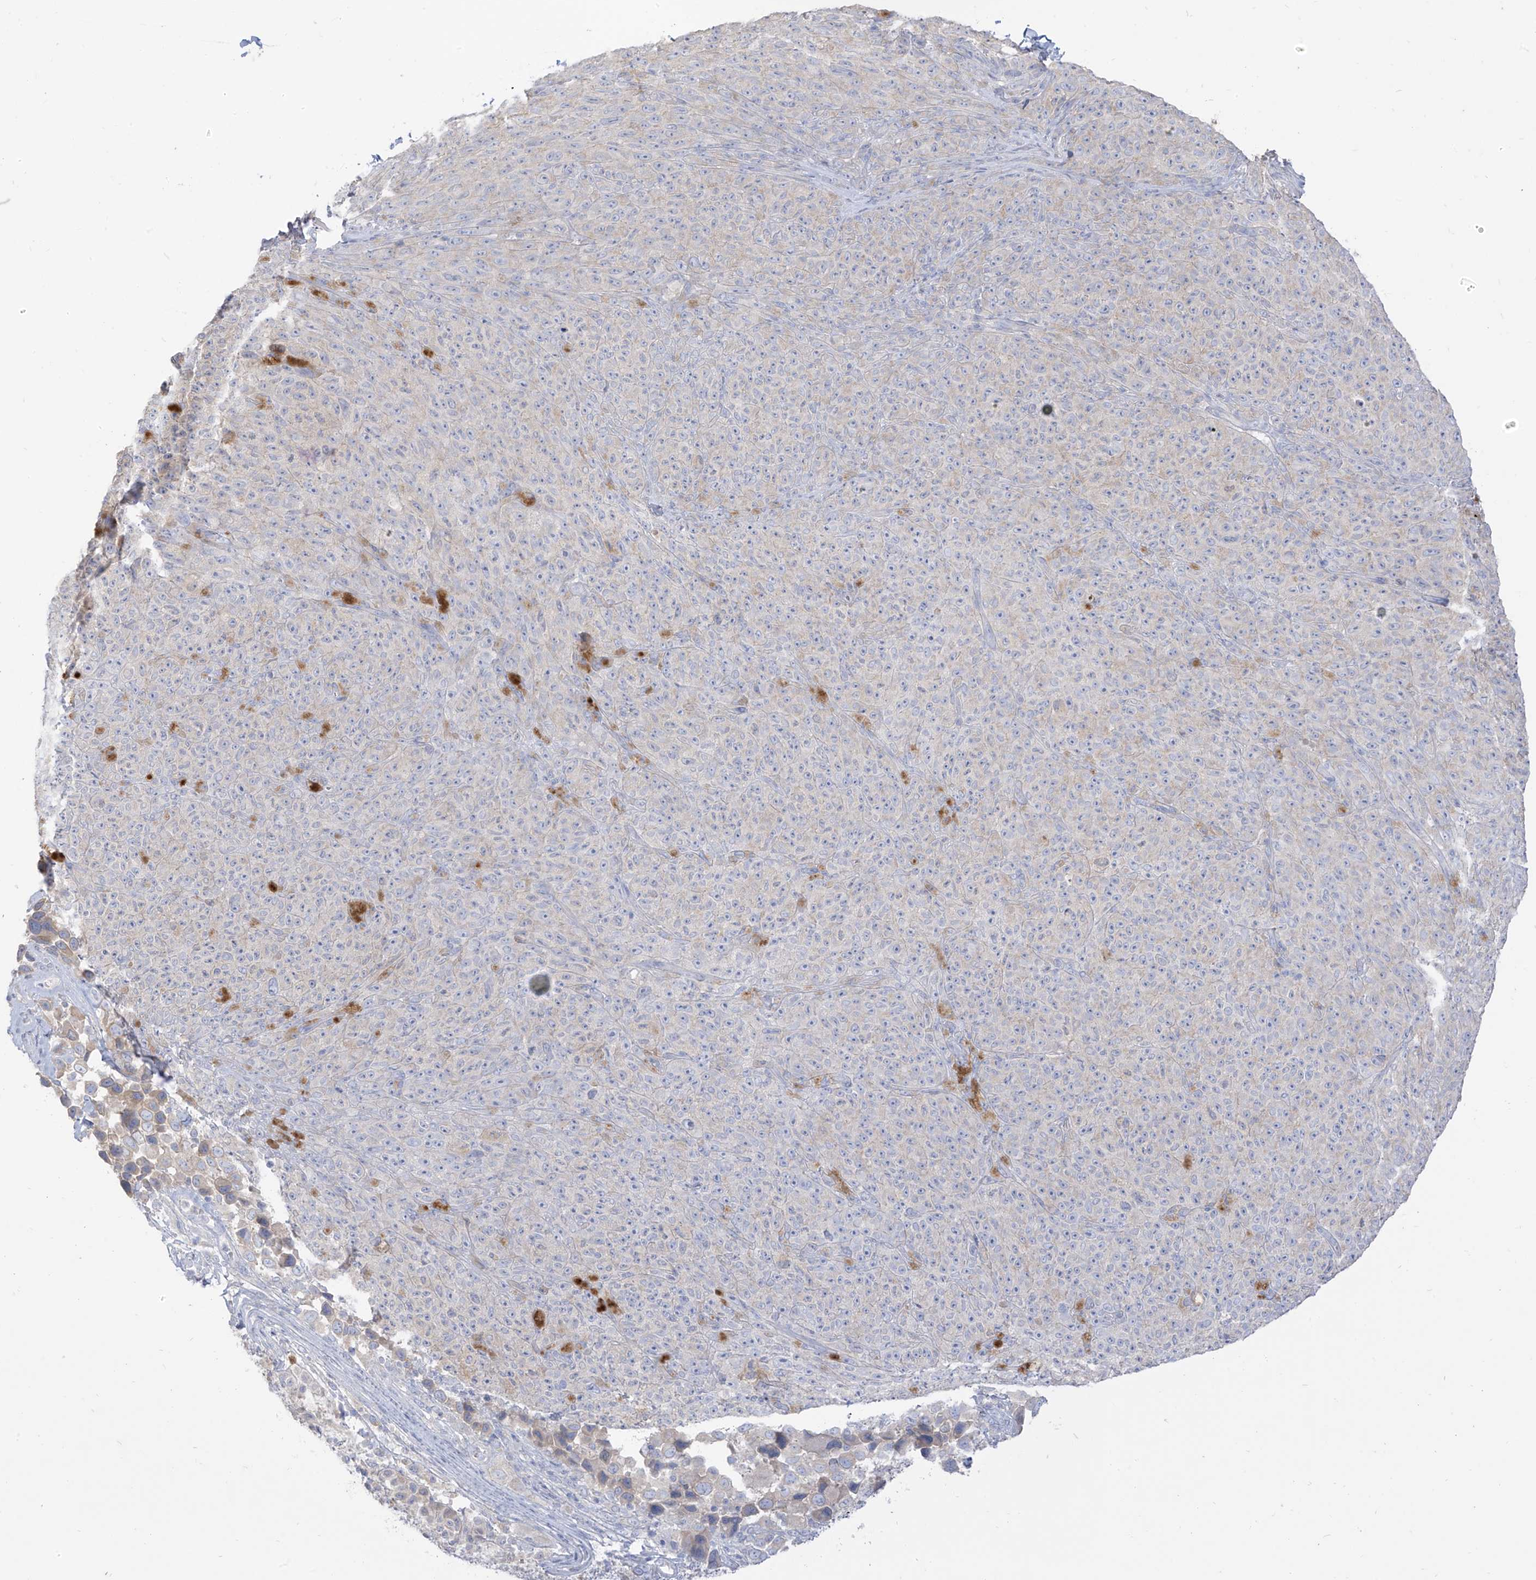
{"staining": {"intensity": "negative", "quantity": "none", "location": "none"}, "tissue": "melanoma", "cell_type": "Tumor cells", "image_type": "cancer", "snomed": [{"axis": "morphology", "description": "Malignant melanoma, NOS"}, {"axis": "topography", "description": "Skin"}], "caption": "This image is of melanoma stained with immunohistochemistry (IHC) to label a protein in brown with the nuclei are counter-stained blue. There is no expression in tumor cells.", "gene": "ARHGEF40", "patient": {"sex": "female", "age": 82}}